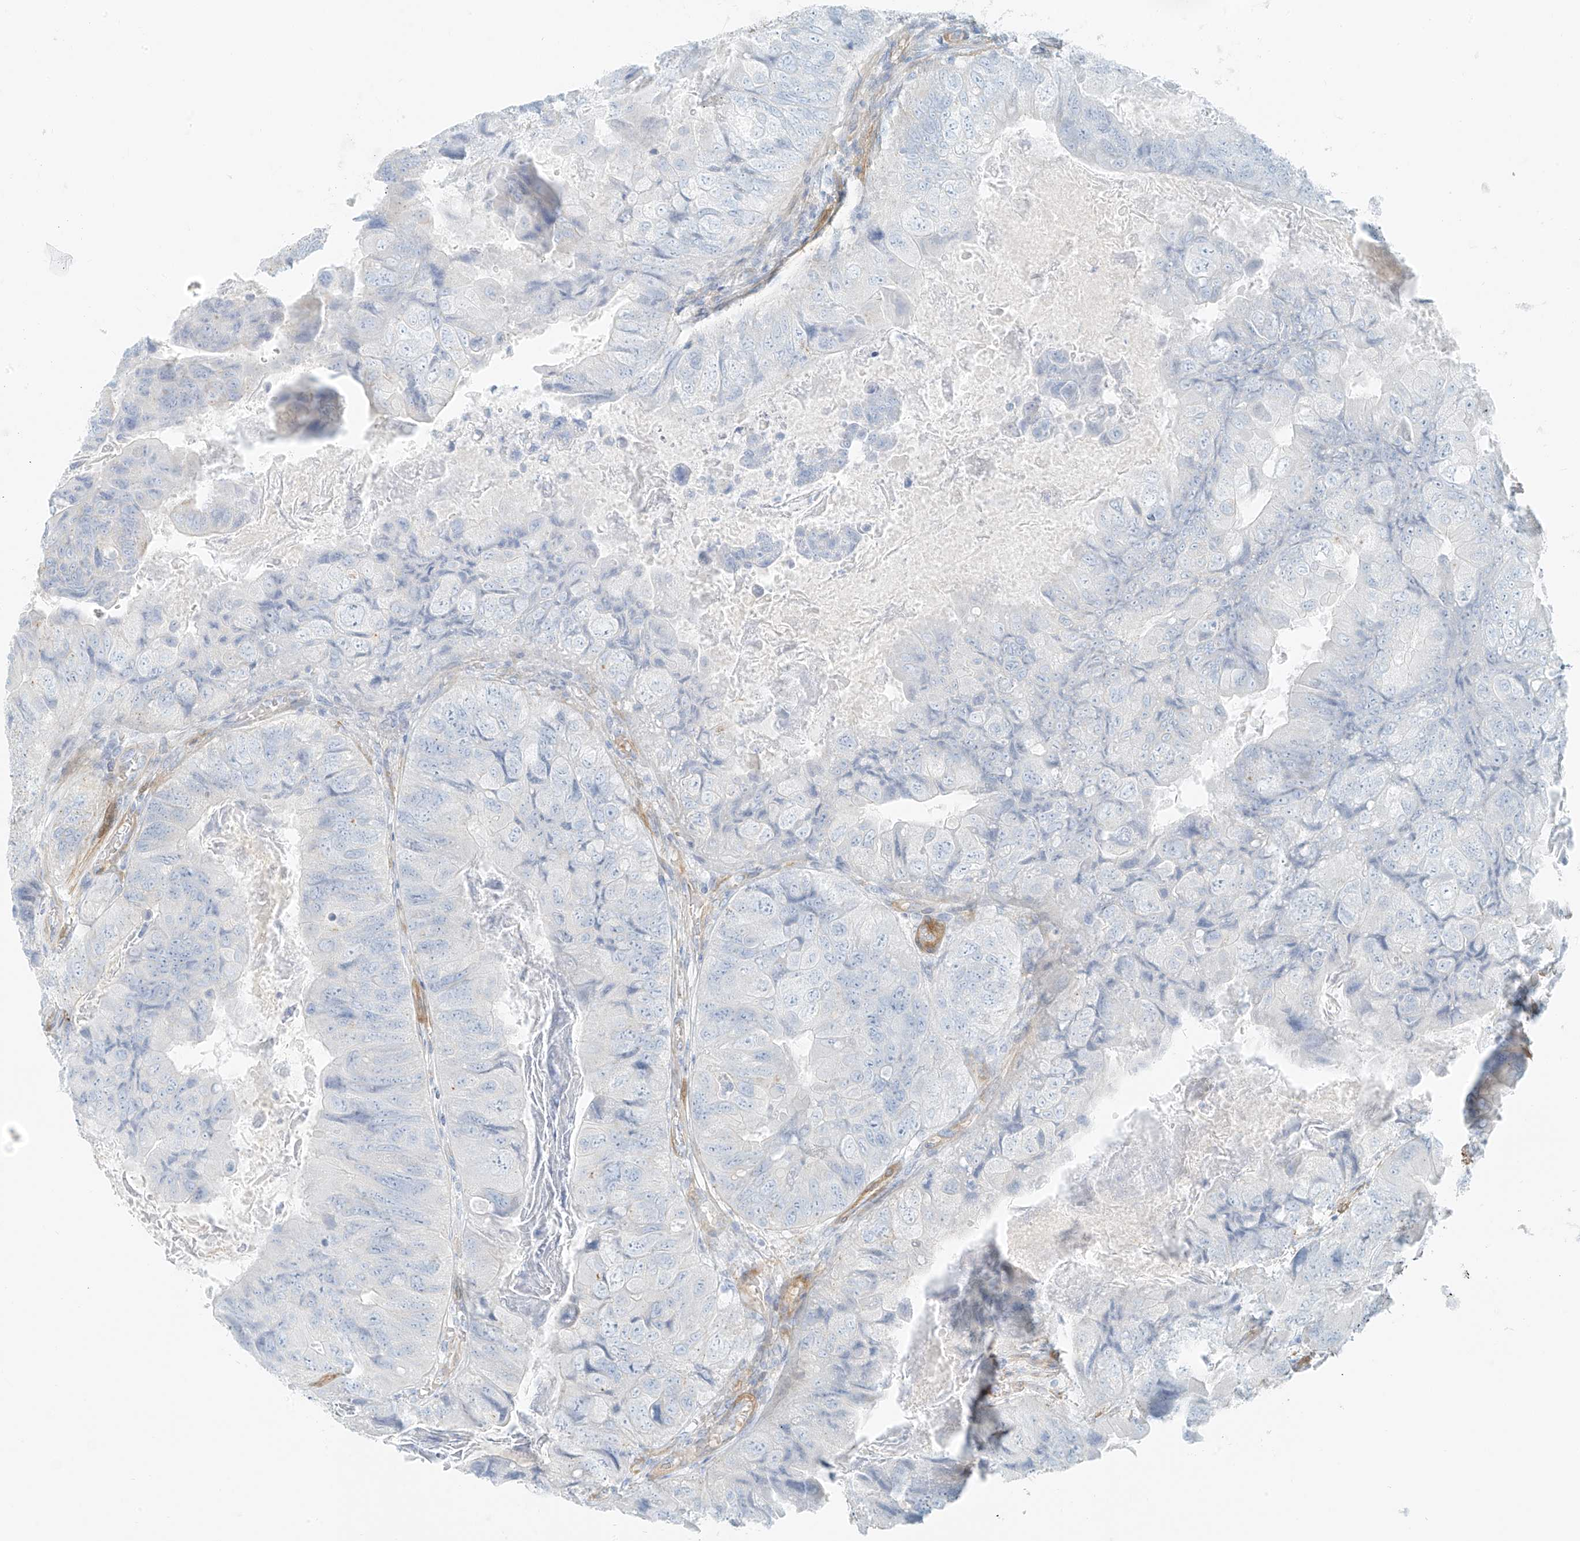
{"staining": {"intensity": "negative", "quantity": "none", "location": "none"}, "tissue": "colorectal cancer", "cell_type": "Tumor cells", "image_type": "cancer", "snomed": [{"axis": "morphology", "description": "Adenocarcinoma, NOS"}, {"axis": "topography", "description": "Rectum"}], "caption": "IHC photomicrograph of human colorectal cancer stained for a protein (brown), which exhibits no expression in tumor cells.", "gene": "SMCP", "patient": {"sex": "male", "age": 63}}